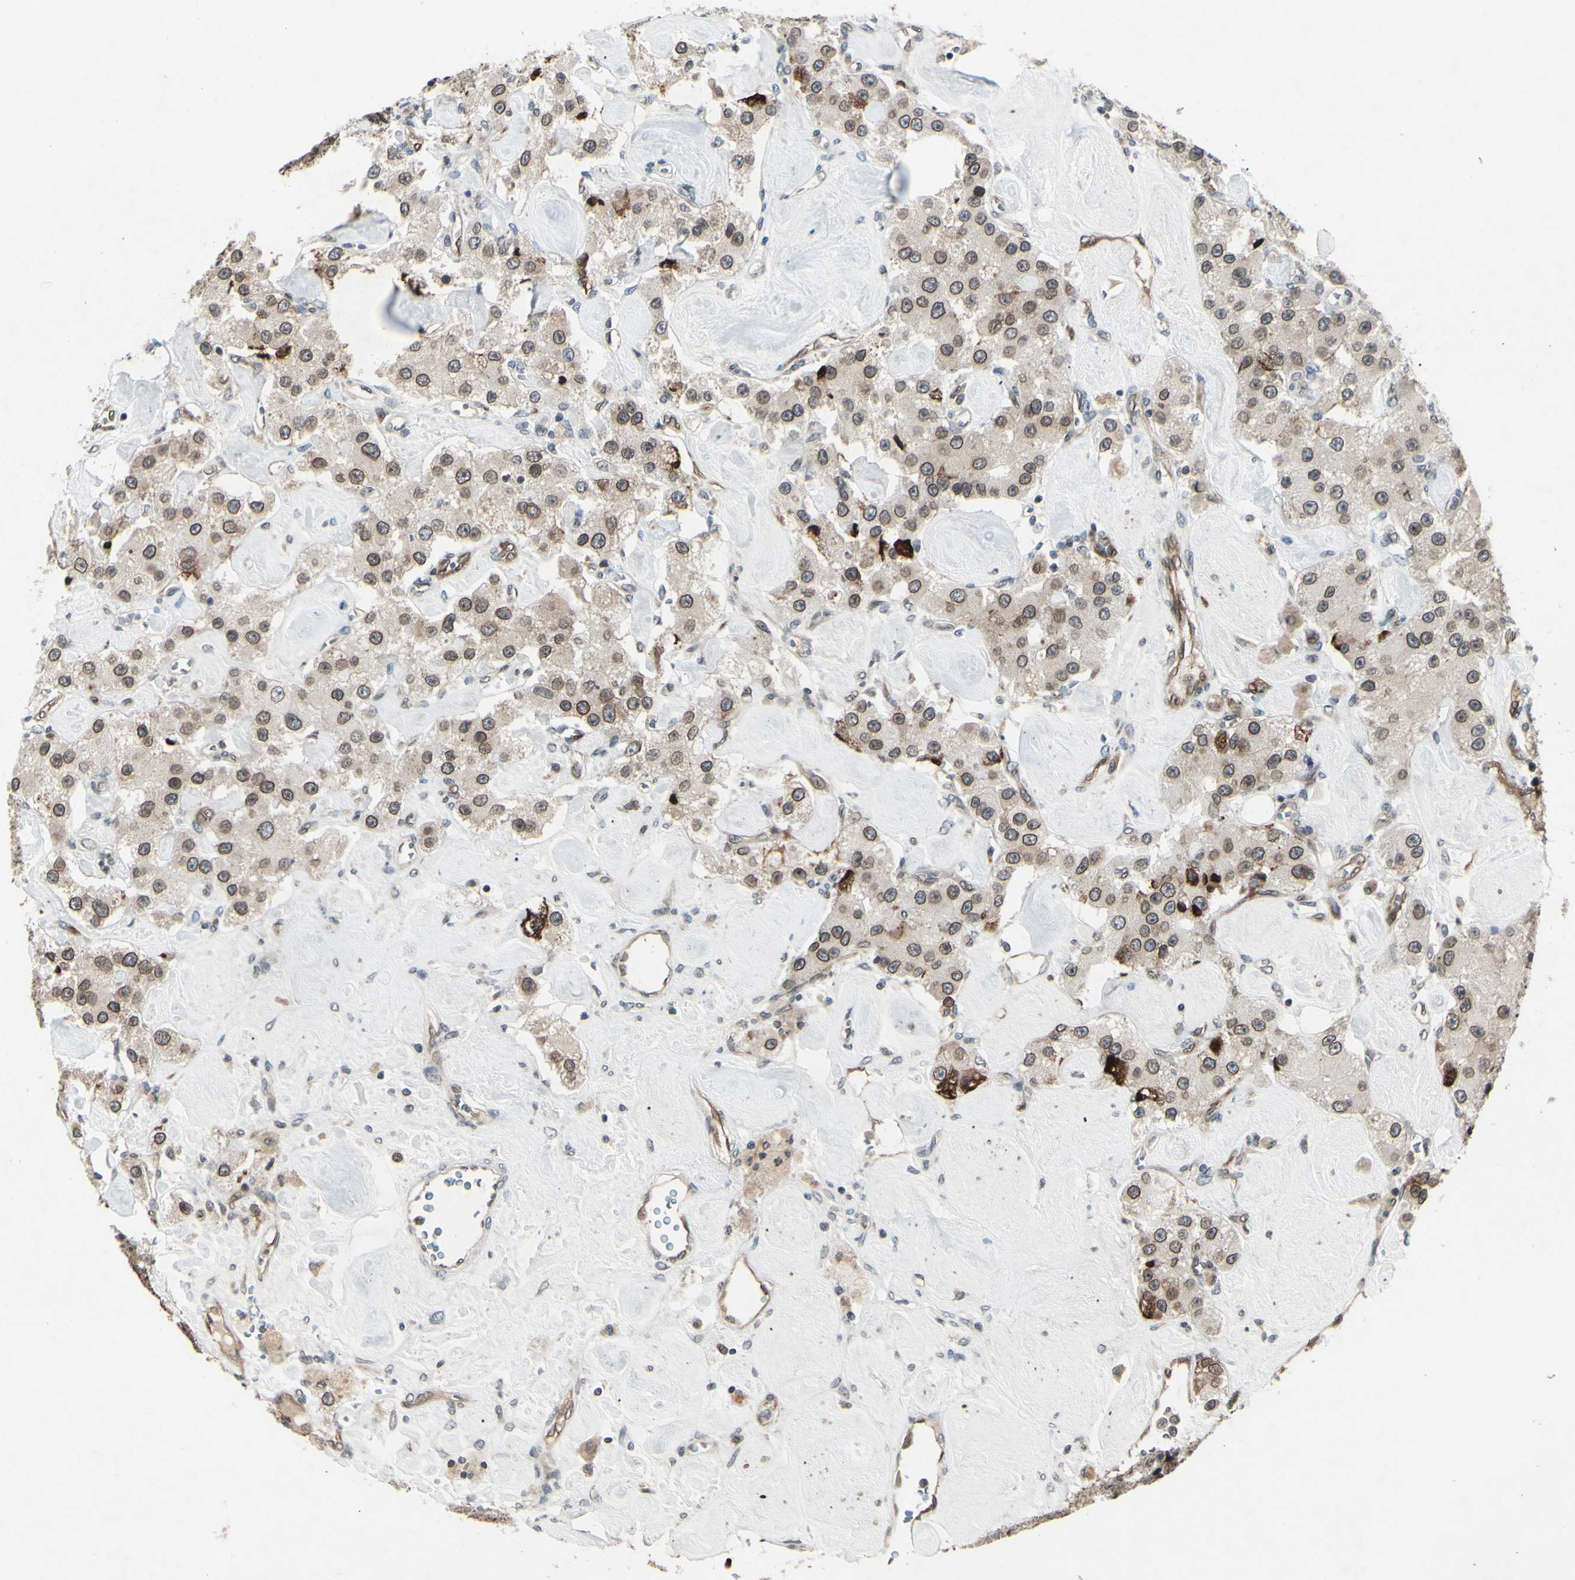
{"staining": {"intensity": "moderate", "quantity": ">75%", "location": "cytoplasmic/membranous,nuclear"}, "tissue": "carcinoid", "cell_type": "Tumor cells", "image_type": "cancer", "snomed": [{"axis": "morphology", "description": "Carcinoid, malignant, NOS"}, {"axis": "topography", "description": "Pancreas"}], "caption": "High-magnification brightfield microscopy of carcinoid (malignant) stained with DAB (3,3'-diaminobenzidine) (brown) and counterstained with hematoxylin (blue). tumor cells exhibit moderate cytoplasmic/membranous and nuclear positivity is appreciated in about>75% of cells.", "gene": "MLF2", "patient": {"sex": "male", "age": 41}}